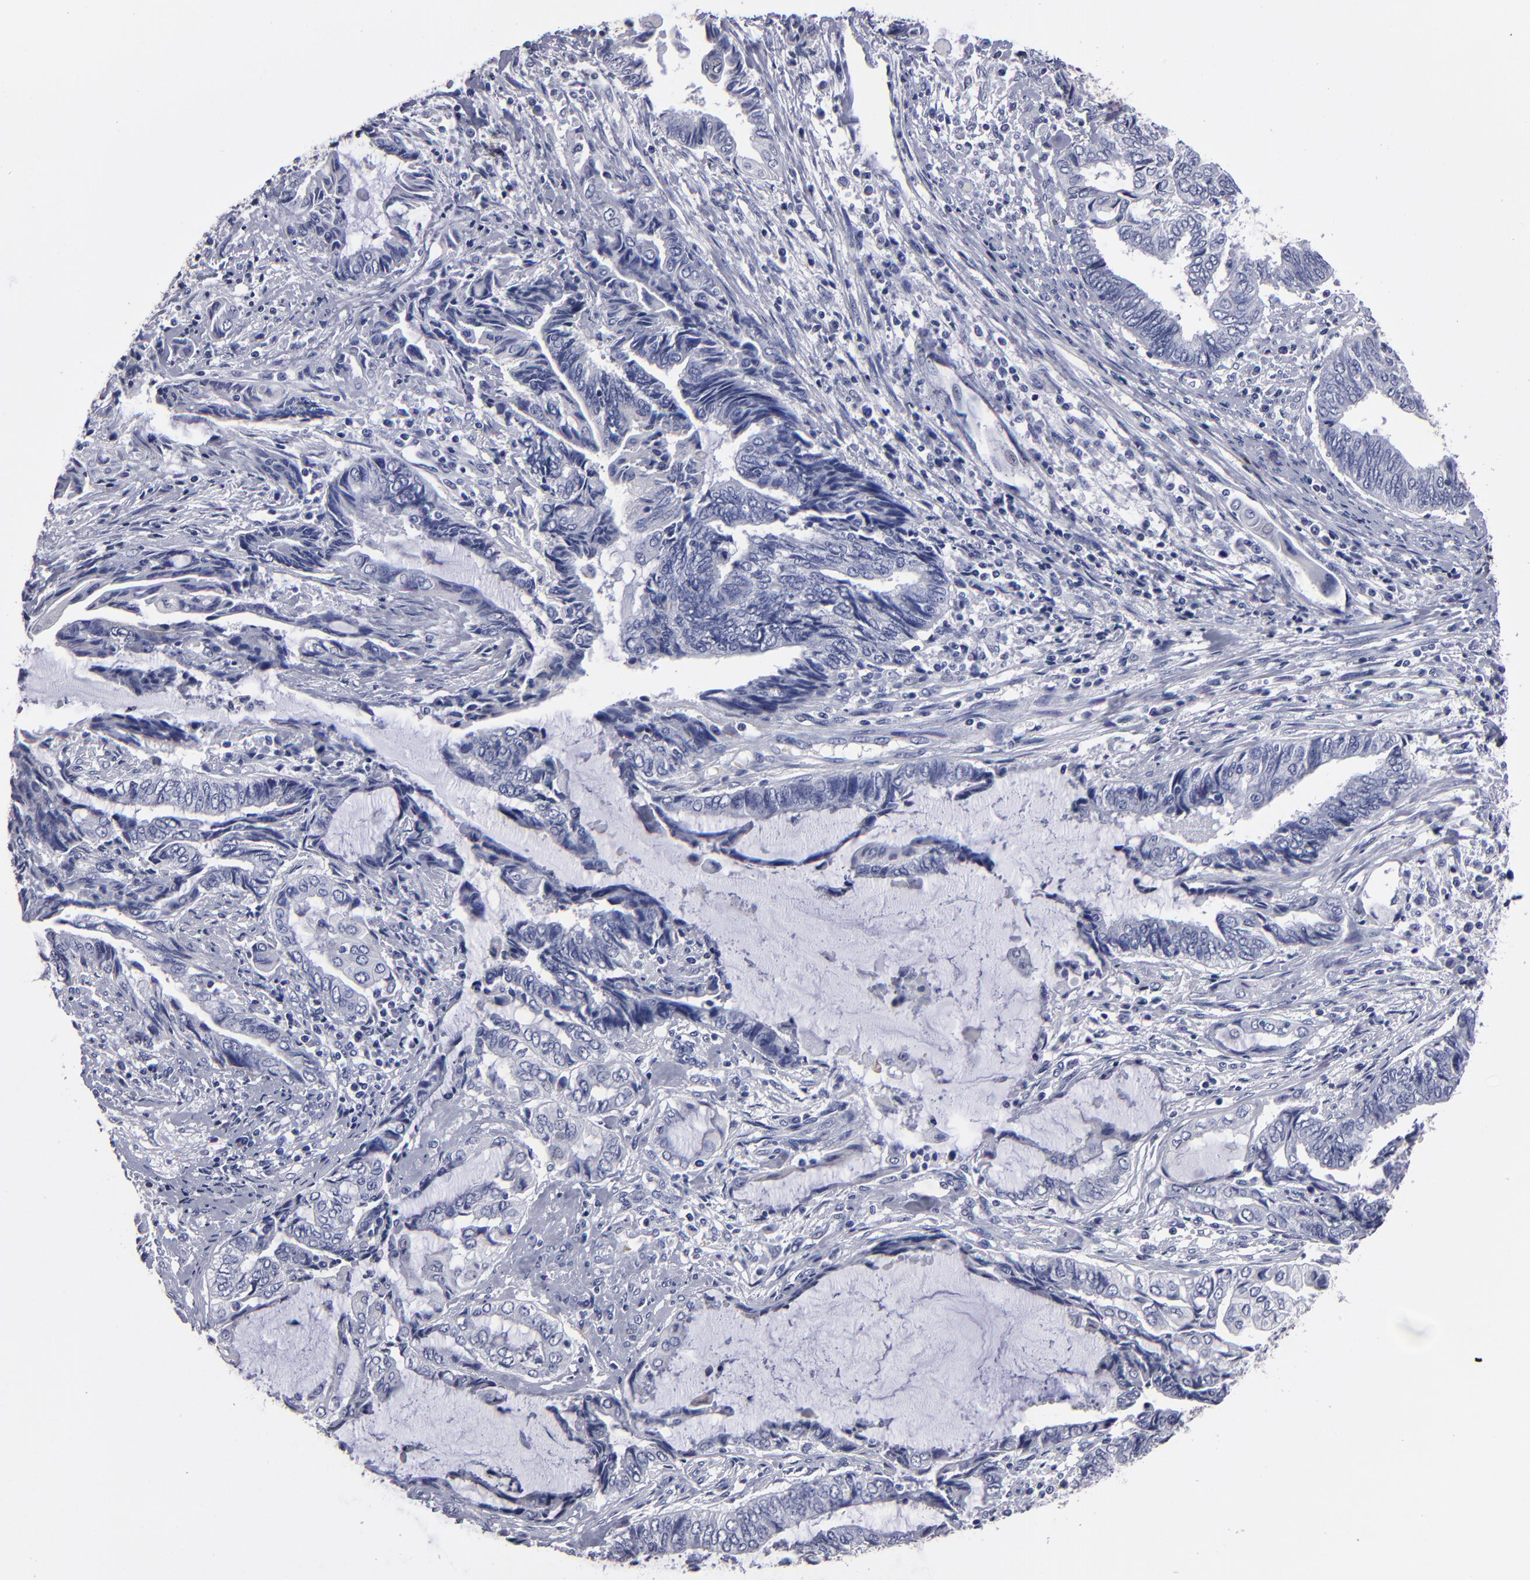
{"staining": {"intensity": "negative", "quantity": "none", "location": "none"}, "tissue": "endometrial cancer", "cell_type": "Tumor cells", "image_type": "cancer", "snomed": [{"axis": "morphology", "description": "Adenocarcinoma, NOS"}, {"axis": "topography", "description": "Uterus"}, {"axis": "topography", "description": "Endometrium"}], "caption": "A high-resolution micrograph shows immunohistochemistry staining of endometrial adenocarcinoma, which reveals no significant staining in tumor cells.", "gene": "FABP4", "patient": {"sex": "female", "age": 70}}